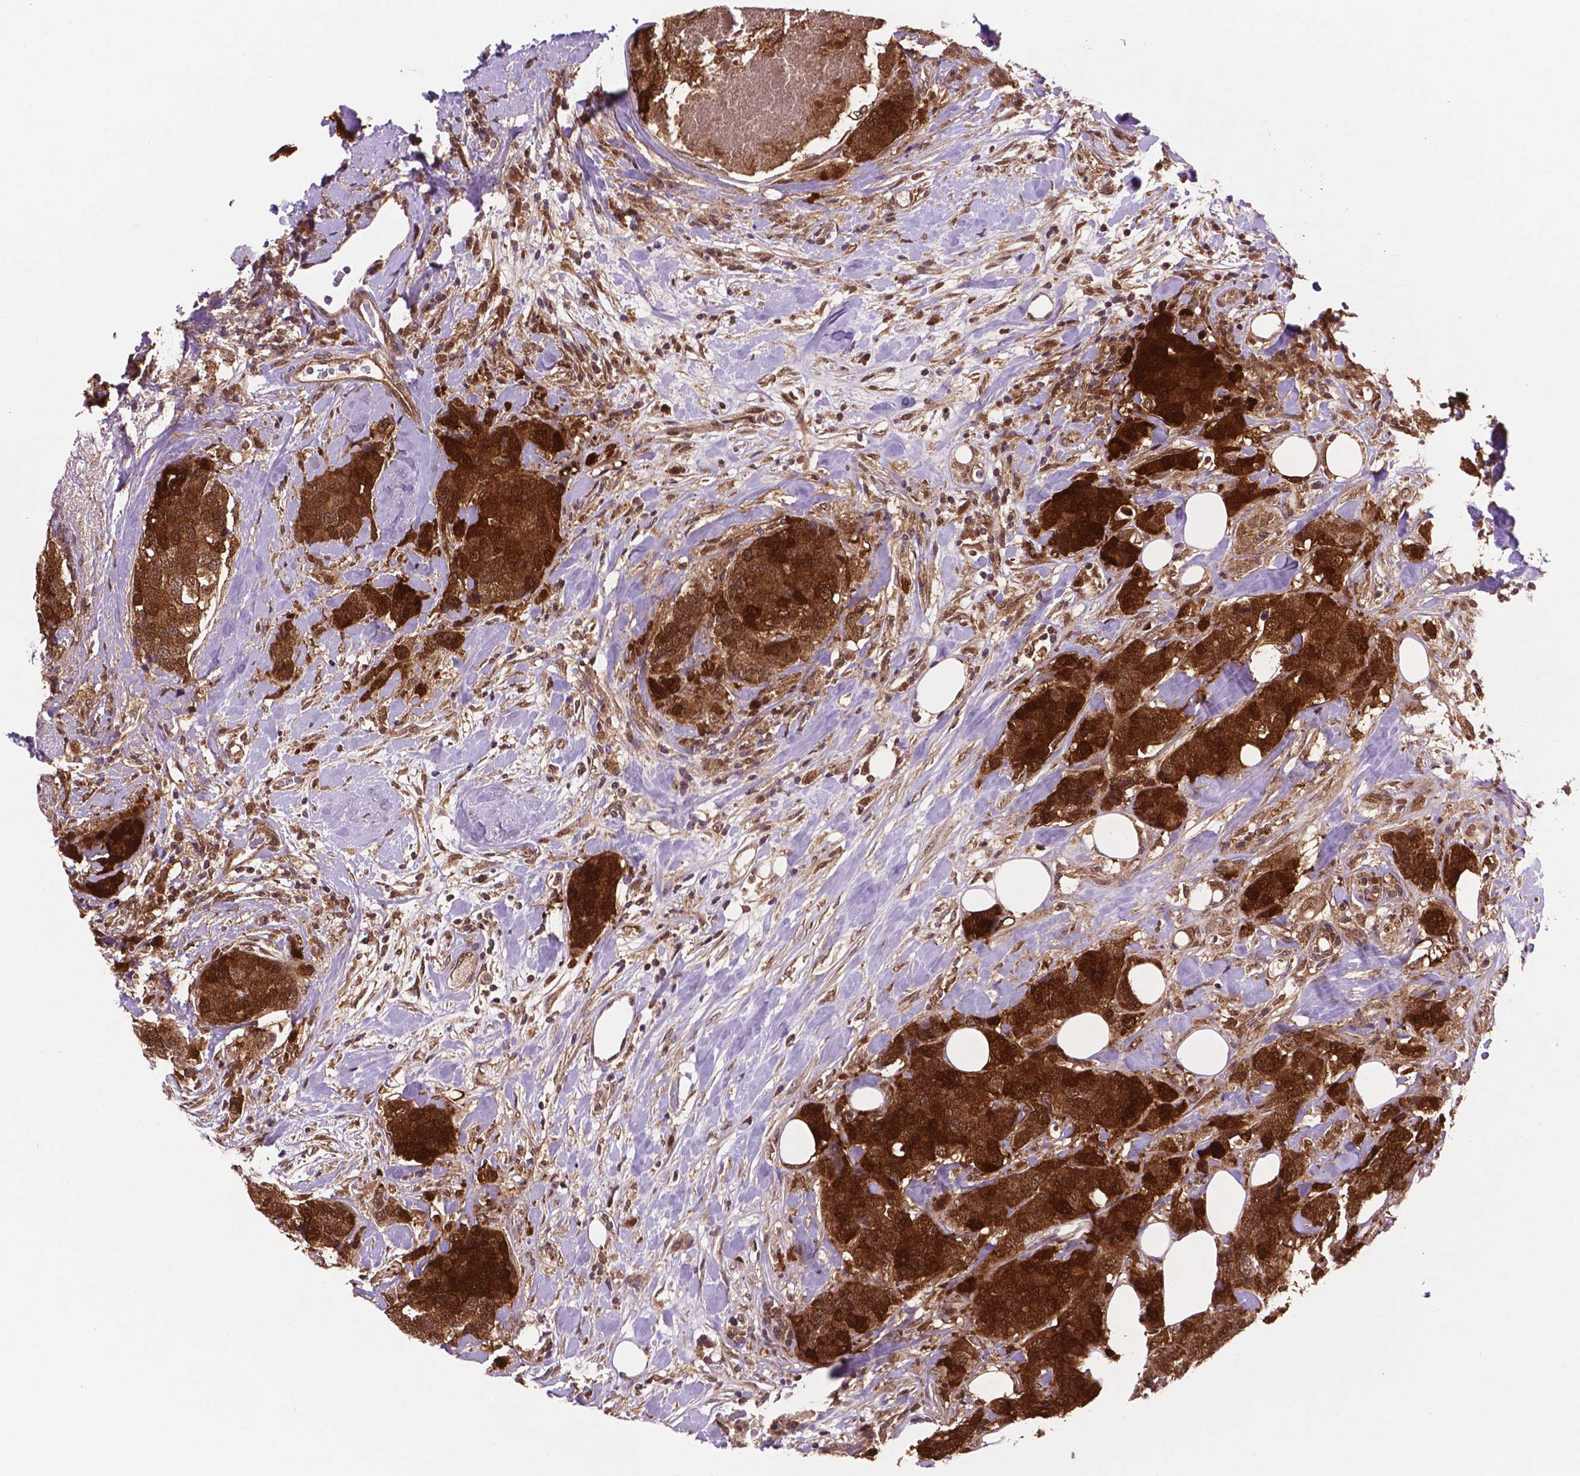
{"staining": {"intensity": "strong", "quantity": ">75%", "location": "cytoplasmic/membranous,nuclear"}, "tissue": "breast cancer", "cell_type": "Tumor cells", "image_type": "cancer", "snomed": [{"axis": "morphology", "description": "Lobular carcinoma"}, {"axis": "topography", "description": "Breast"}], "caption": "High-power microscopy captured an immunohistochemistry photomicrograph of lobular carcinoma (breast), revealing strong cytoplasmic/membranous and nuclear staining in approximately >75% of tumor cells.", "gene": "UBE2L6", "patient": {"sex": "female", "age": 59}}